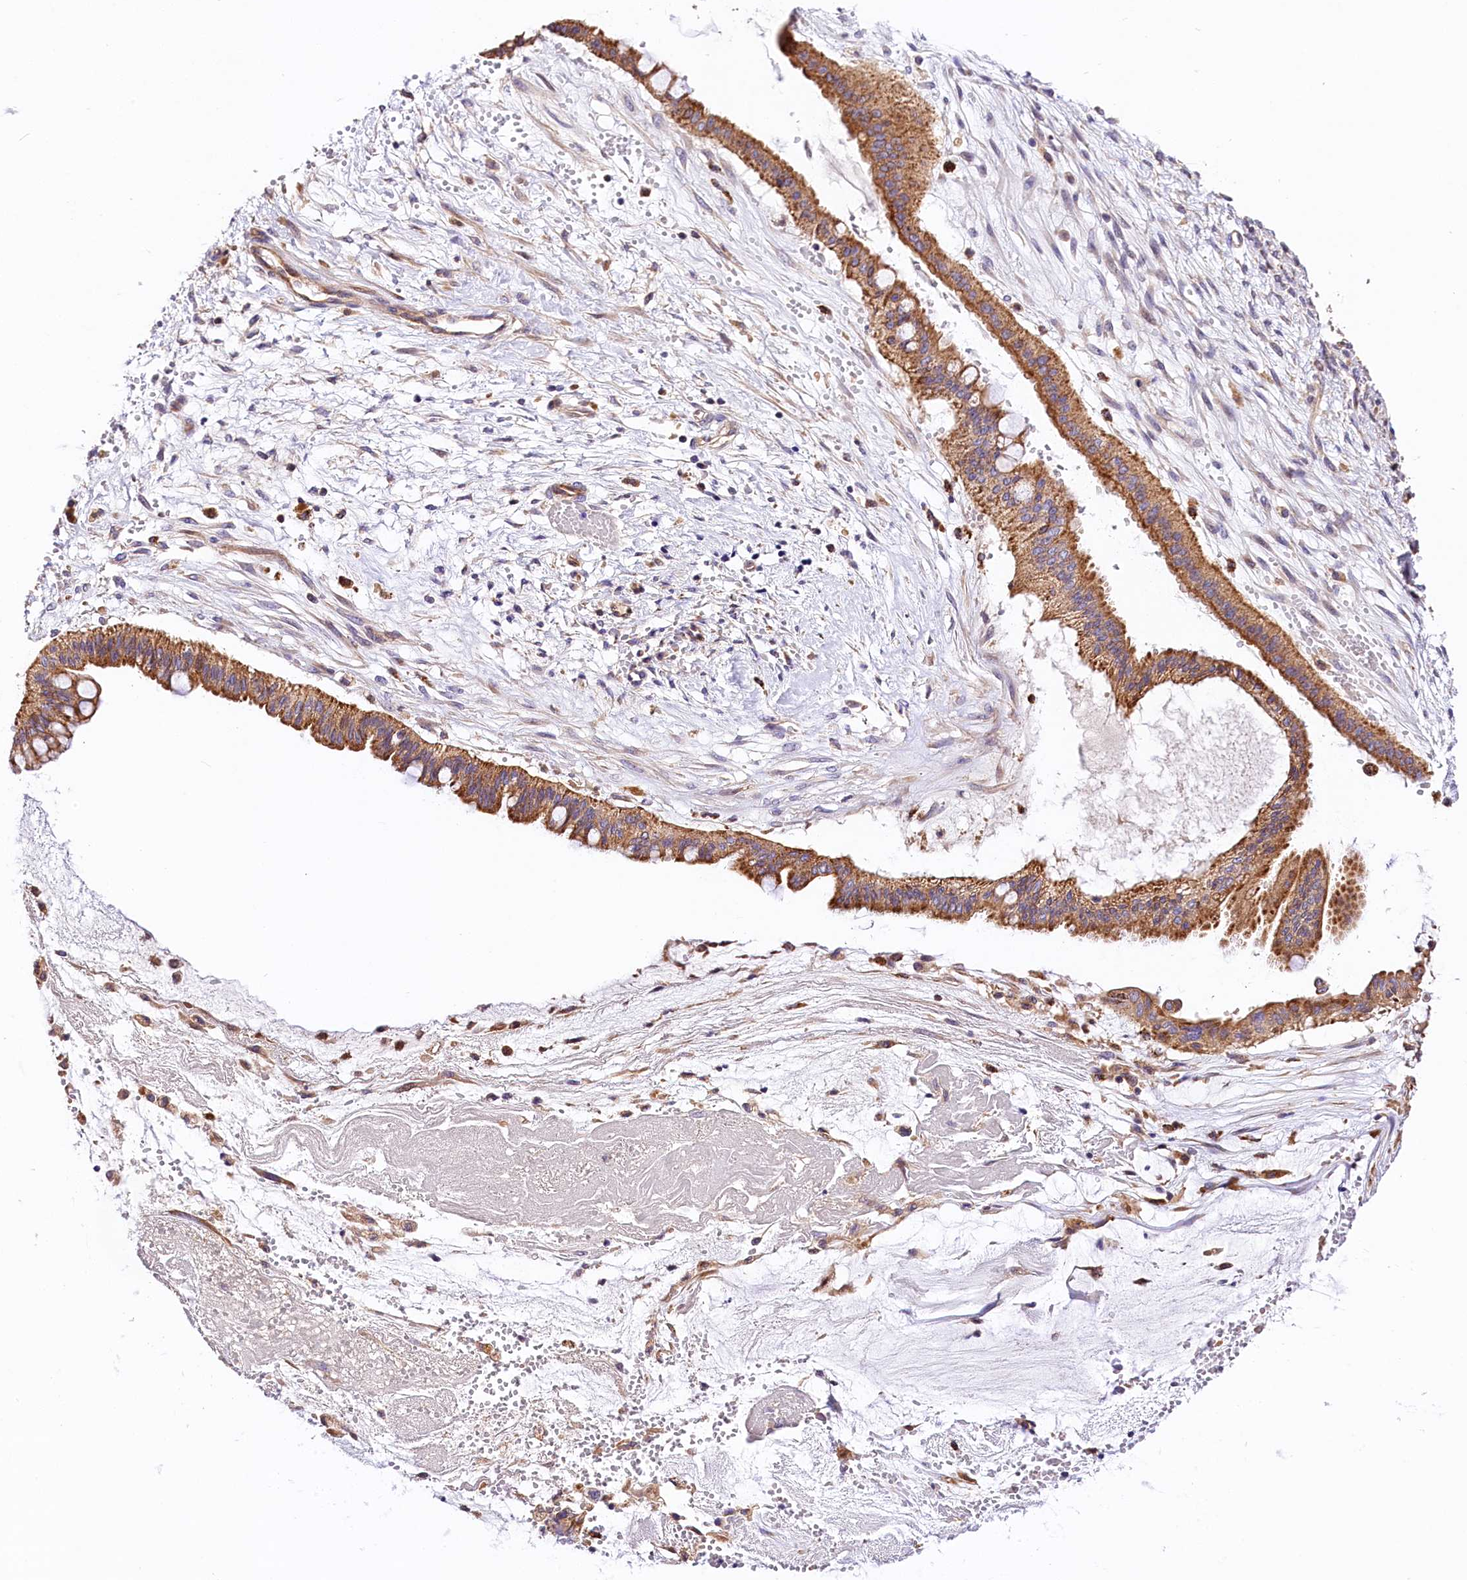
{"staining": {"intensity": "moderate", "quantity": ">75%", "location": "cytoplasmic/membranous"}, "tissue": "ovarian cancer", "cell_type": "Tumor cells", "image_type": "cancer", "snomed": [{"axis": "morphology", "description": "Cystadenocarcinoma, mucinous, NOS"}, {"axis": "topography", "description": "Ovary"}], "caption": "Moderate cytoplasmic/membranous protein positivity is identified in approximately >75% of tumor cells in ovarian cancer.", "gene": "ARMC6", "patient": {"sex": "female", "age": 73}}